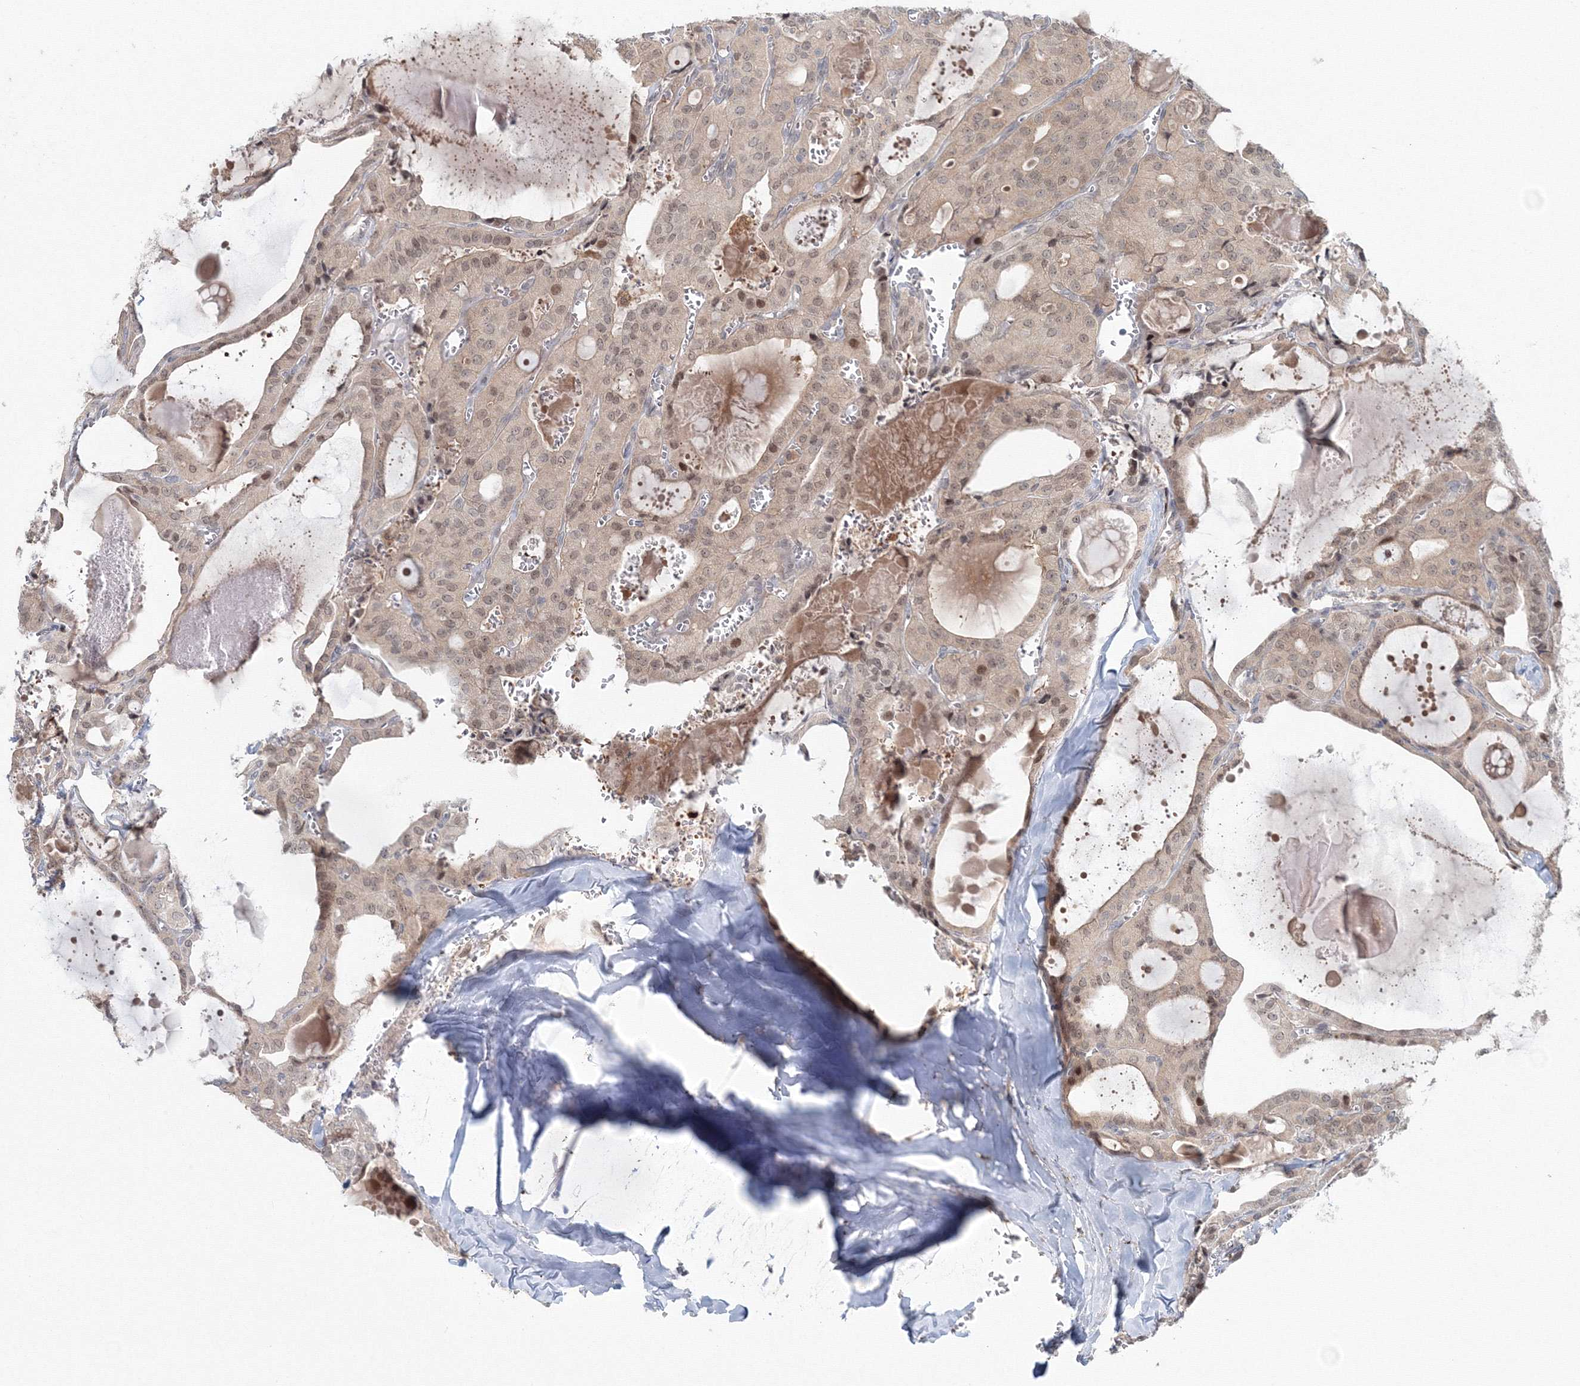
{"staining": {"intensity": "weak", "quantity": "25%-75%", "location": "nuclear"}, "tissue": "thyroid cancer", "cell_type": "Tumor cells", "image_type": "cancer", "snomed": [{"axis": "morphology", "description": "Papillary adenocarcinoma, NOS"}, {"axis": "topography", "description": "Thyroid gland"}], "caption": "DAB immunohistochemical staining of human papillary adenocarcinoma (thyroid) exhibits weak nuclear protein positivity in approximately 25%-75% of tumor cells.", "gene": "MKRN2", "patient": {"sex": "male", "age": 52}}